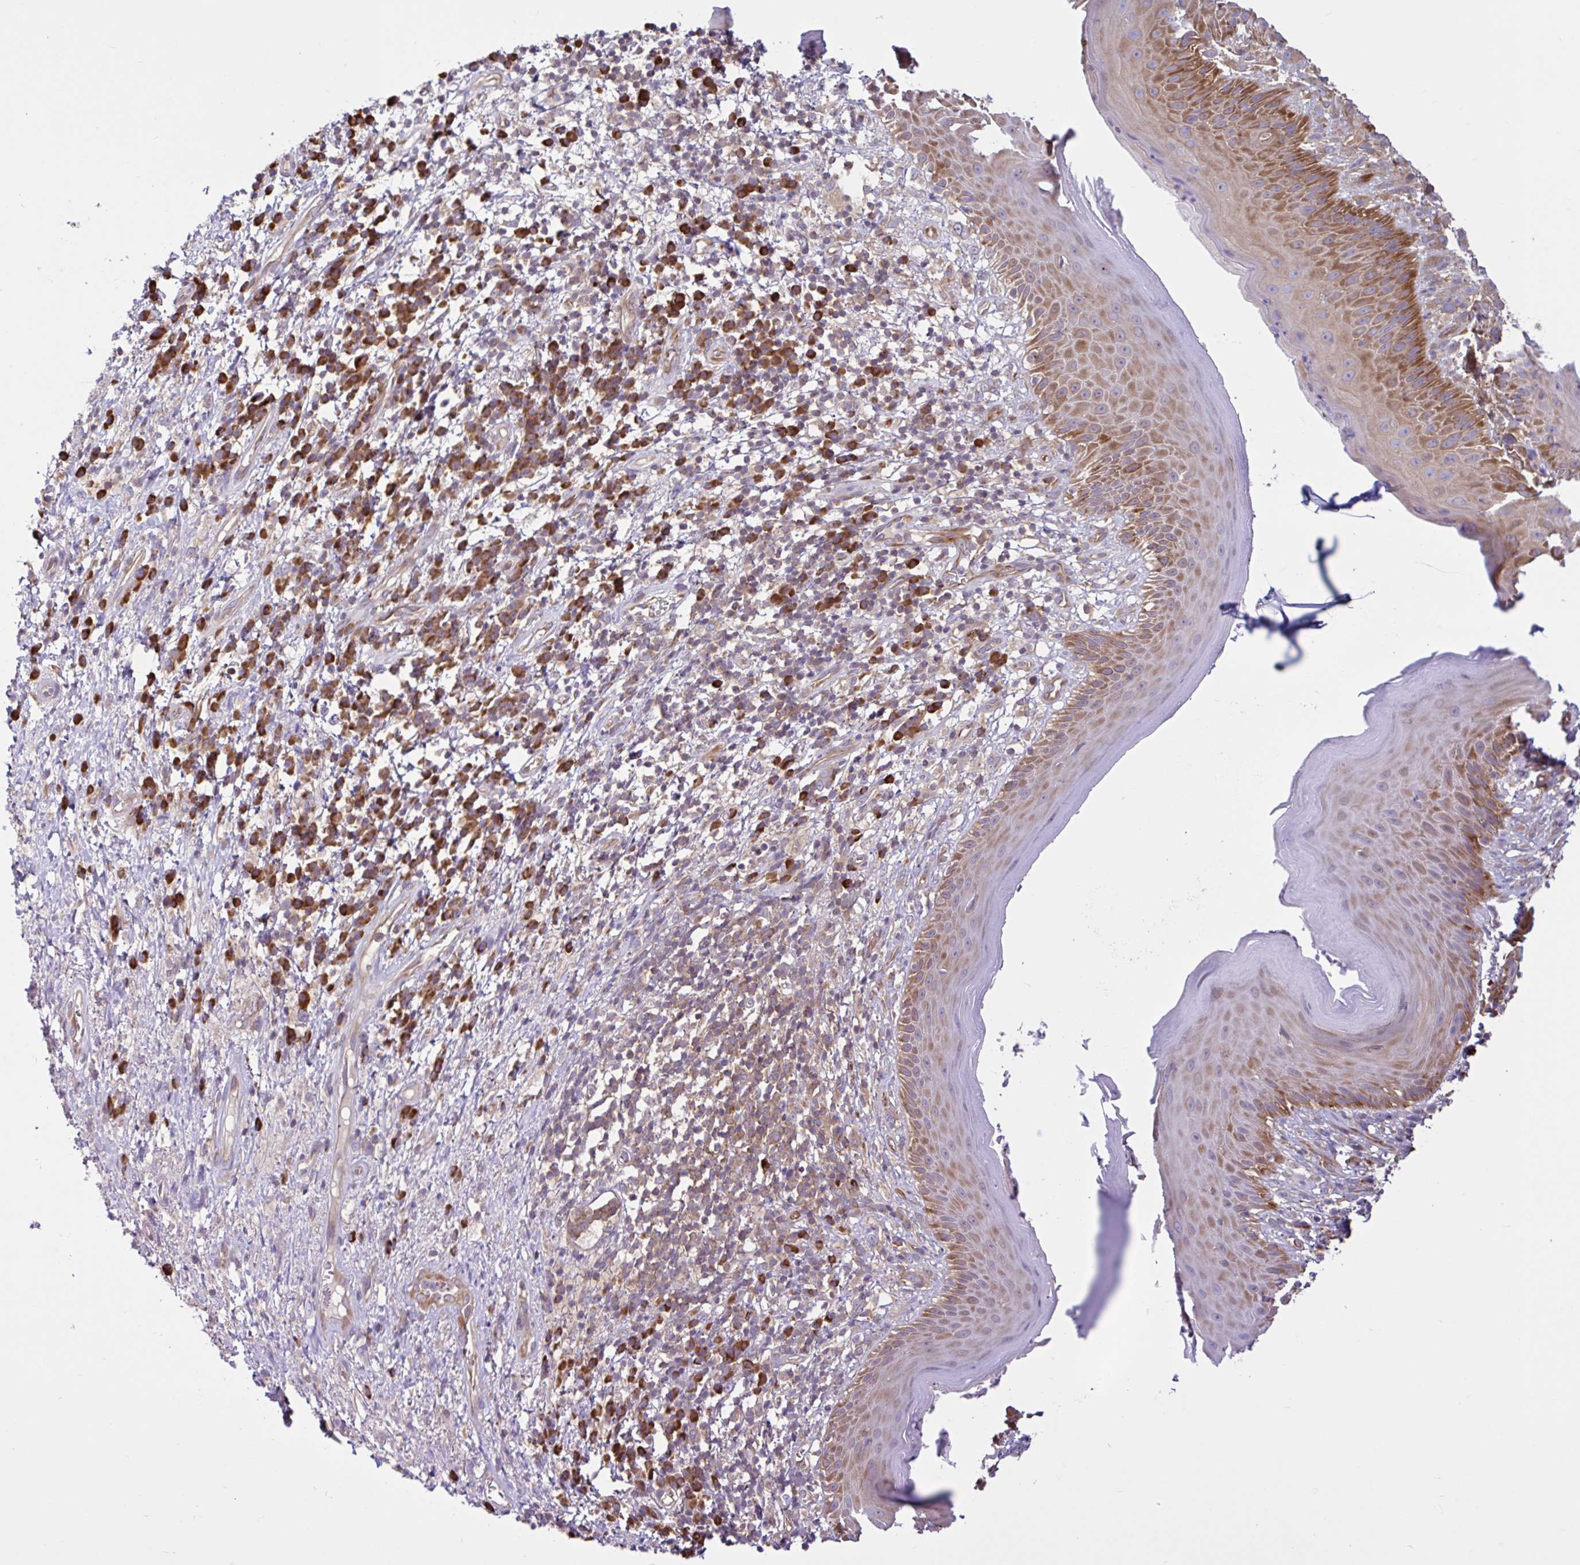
{"staining": {"intensity": "moderate", "quantity": "25%-75%", "location": "cytoplasmic/membranous"}, "tissue": "skin", "cell_type": "Epidermal cells", "image_type": "normal", "snomed": [{"axis": "morphology", "description": "Normal tissue, NOS"}, {"axis": "topography", "description": "Anal"}], "caption": "The photomicrograph reveals staining of normal skin, revealing moderate cytoplasmic/membranous protein positivity (brown color) within epidermal cells. (IHC, brightfield microscopy, high magnification).", "gene": "LARS1", "patient": {"sex": "male", "age": 78}}